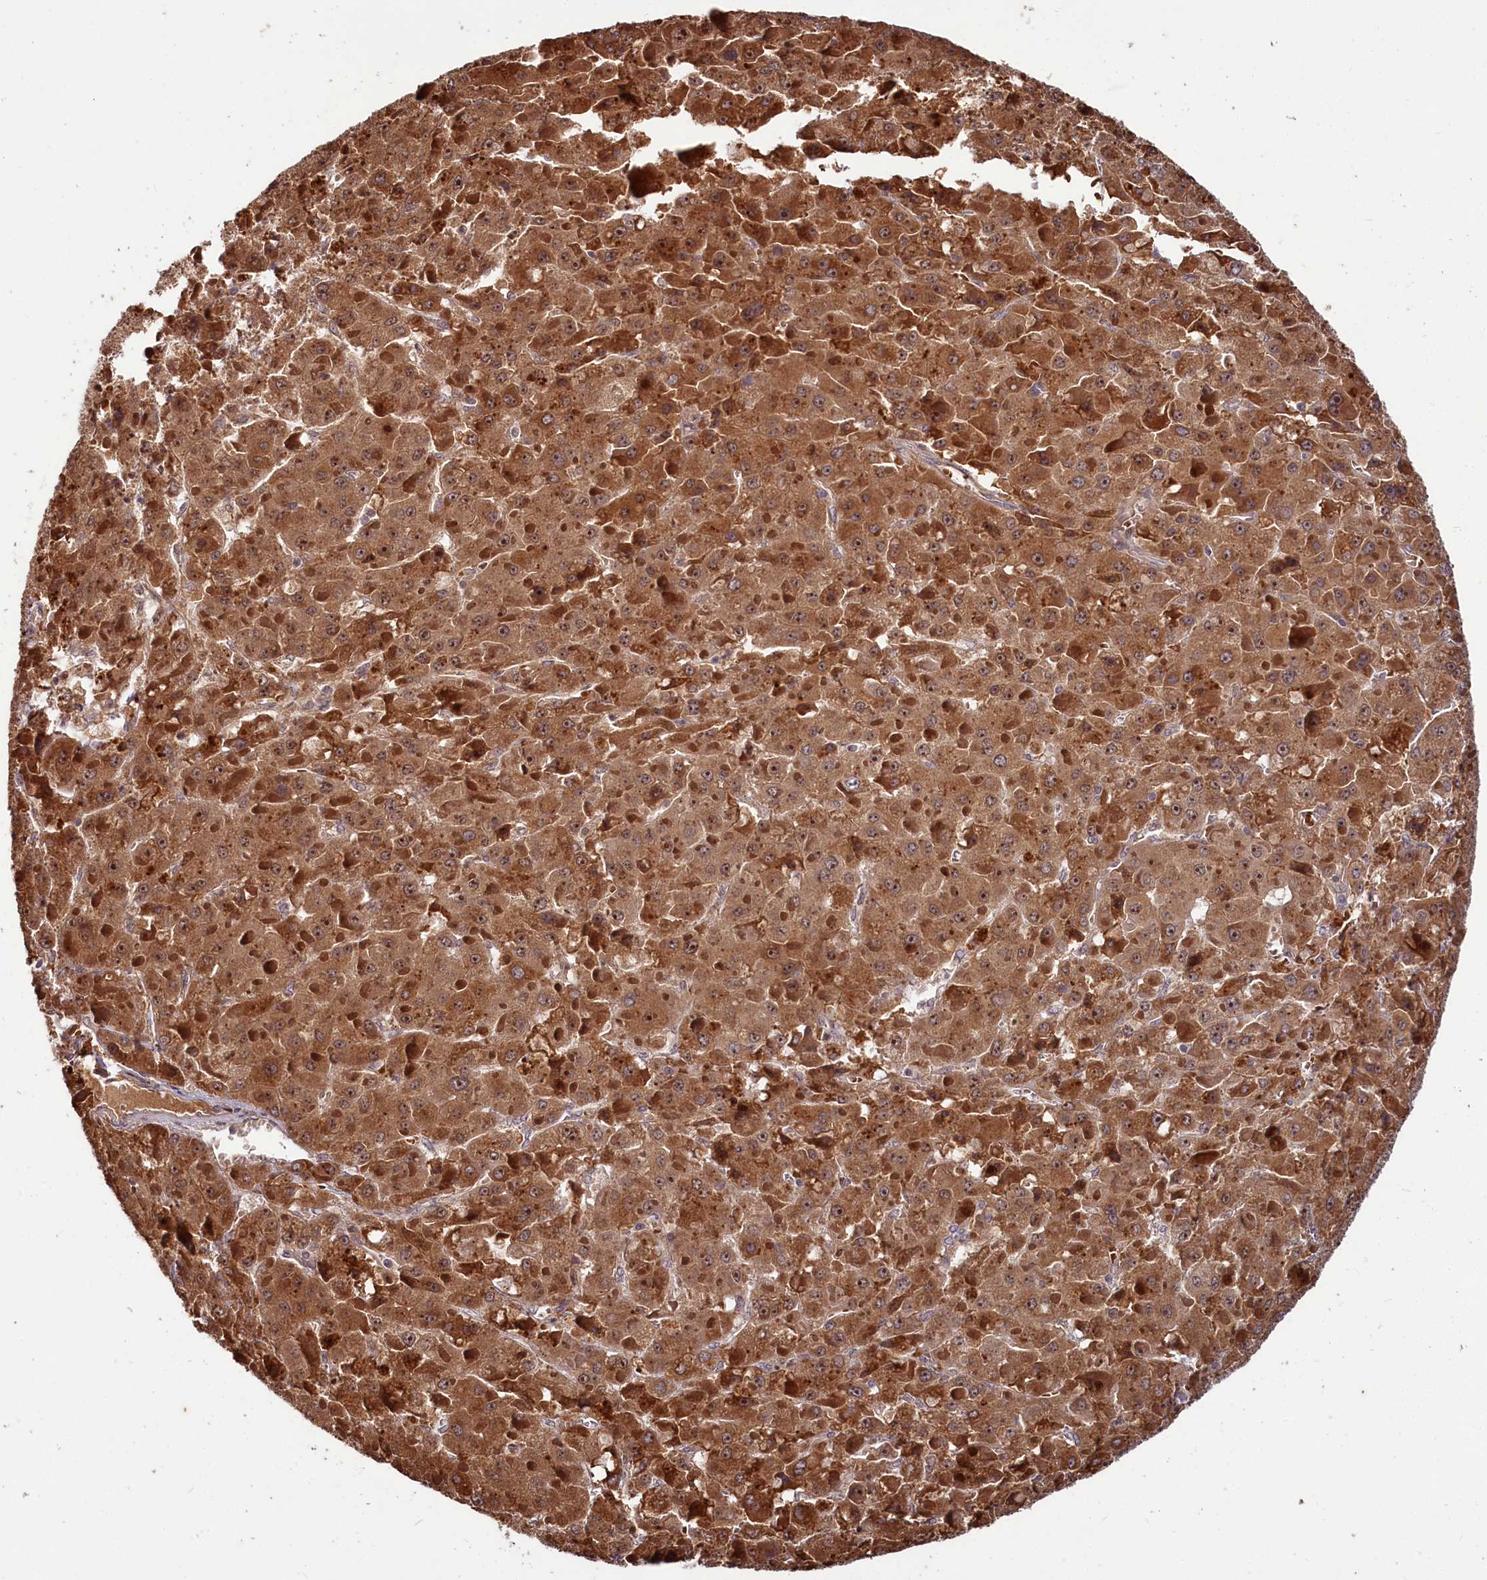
{"staining": {"intensity": "strong", "quantity": ">75%", "location": "cytoplasmic/membranous,nuclear"}, "tissue": "liver cancer", "cell_type": "Tumor cells", "image_type": "cancer", "snomed": [{"axis": "morphology", "description": "Carcinoma, Hepatocellular, NOS"}, {"axis": "topography", "description": "Liver"}], "caption": "Protein staining by immunohistochemistry (IHC) shows strong cytoplasmic/membranous and nuclear expression in approximately >75% of tumor cells in liver cancer (hepatocellular carcinoma). (DAB IHC with brightfield microscopy, high magnification).", "gene": "N4BP2L1", "patient": {"sex": "female", "age": 73}}